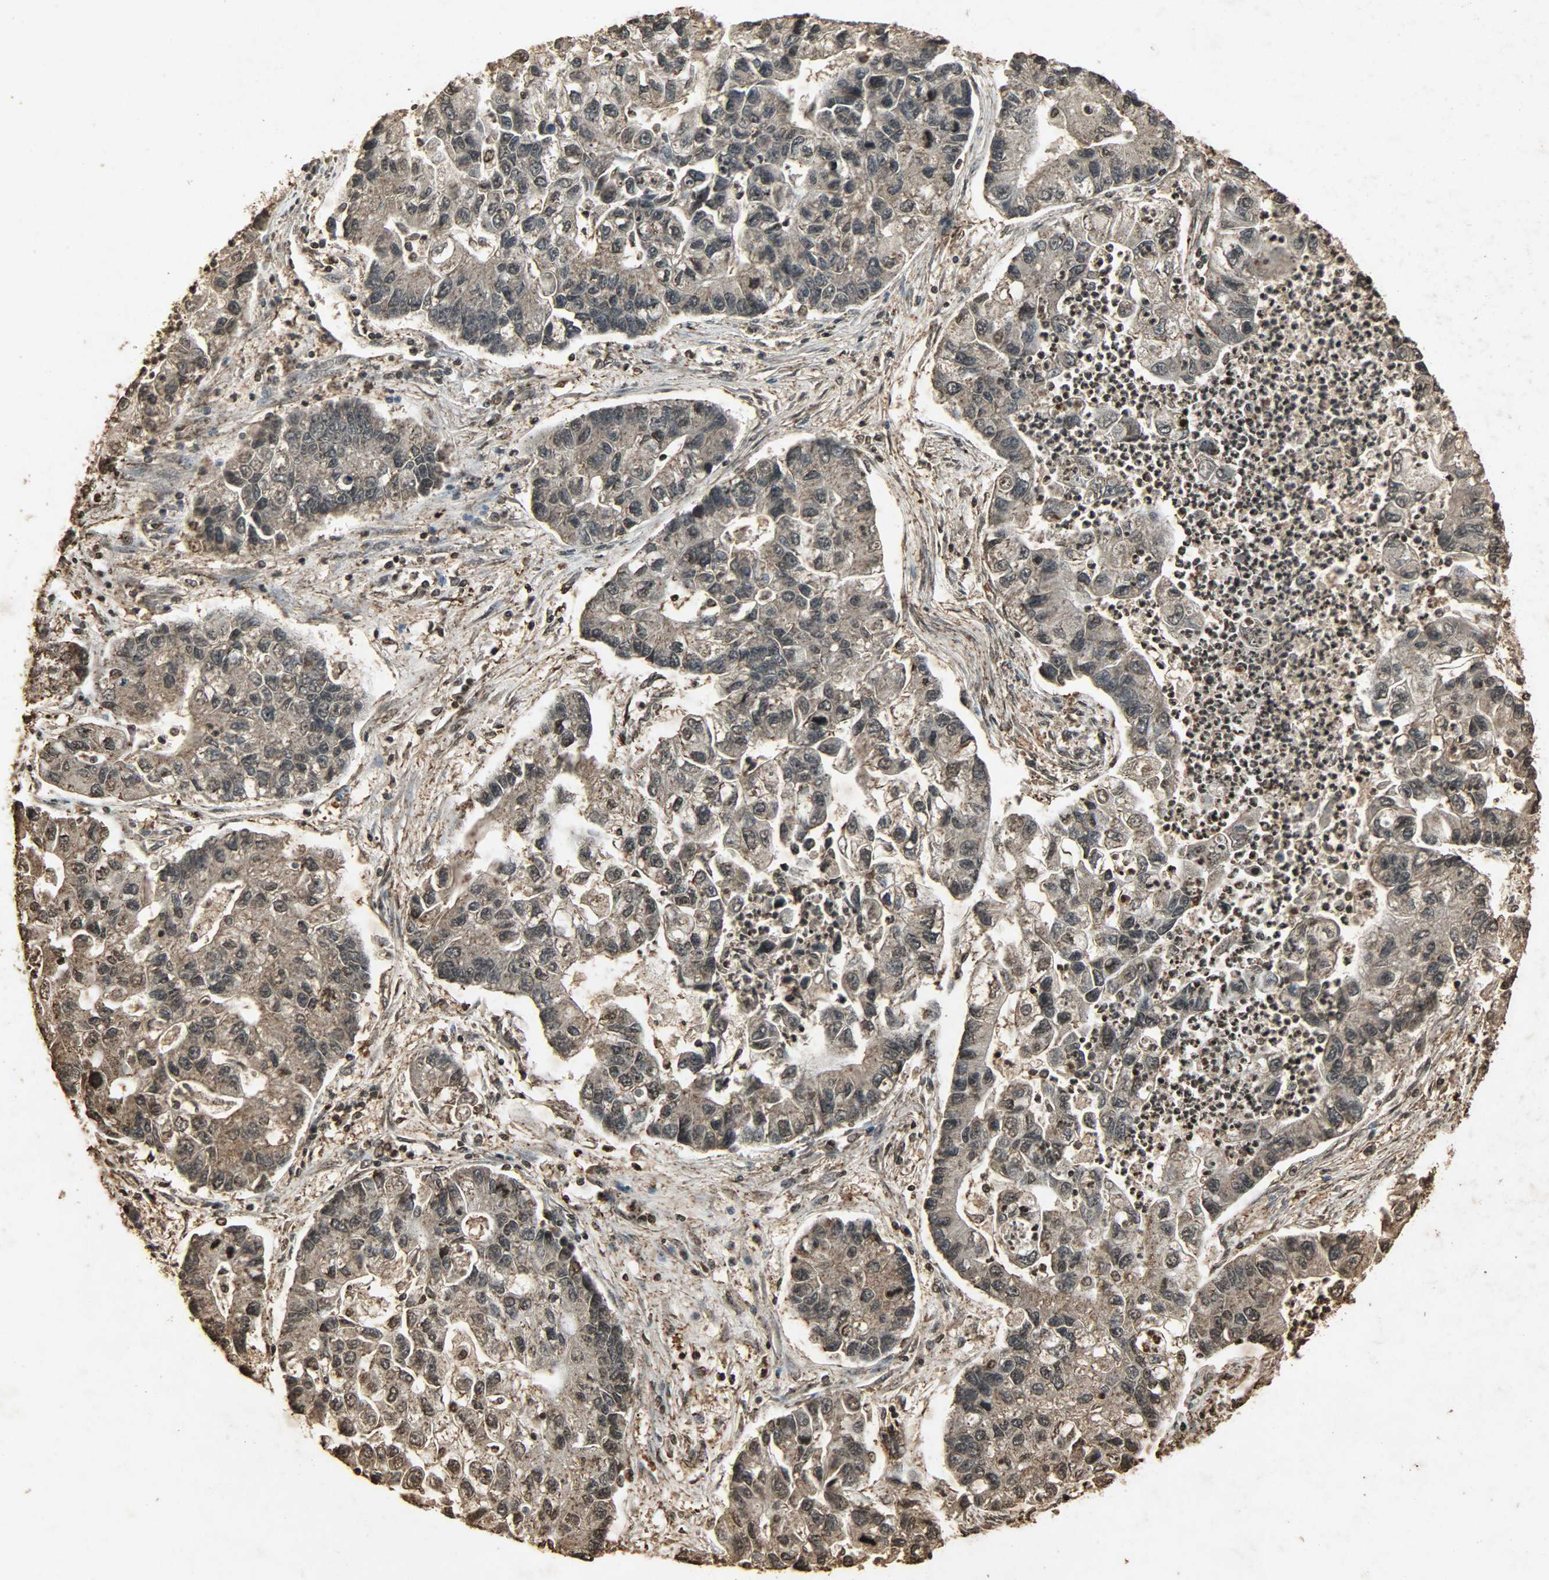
{"staining": {"intensity": "weak", "quantity": ">75%", "location": "cytoplasmic/membranous,nuclear"}, "tissue": "lung cancer", "cell_type": "Tumor cells", "image_type": "cancer", "snomed": [{"axis": "morphology", "description": "Adenocarcinoma, NOS"}, {"axis": "topography", "description": "Lung"}], "caption": "Immunohistochemical staining of lung adenocarcinoma shows low levels of weak cytoplasmic/membranous and nuclear positivity in about >75% of tumor cells.", "gene": "PPP3R1", "patient": {"sex": "female", "age": 51}}